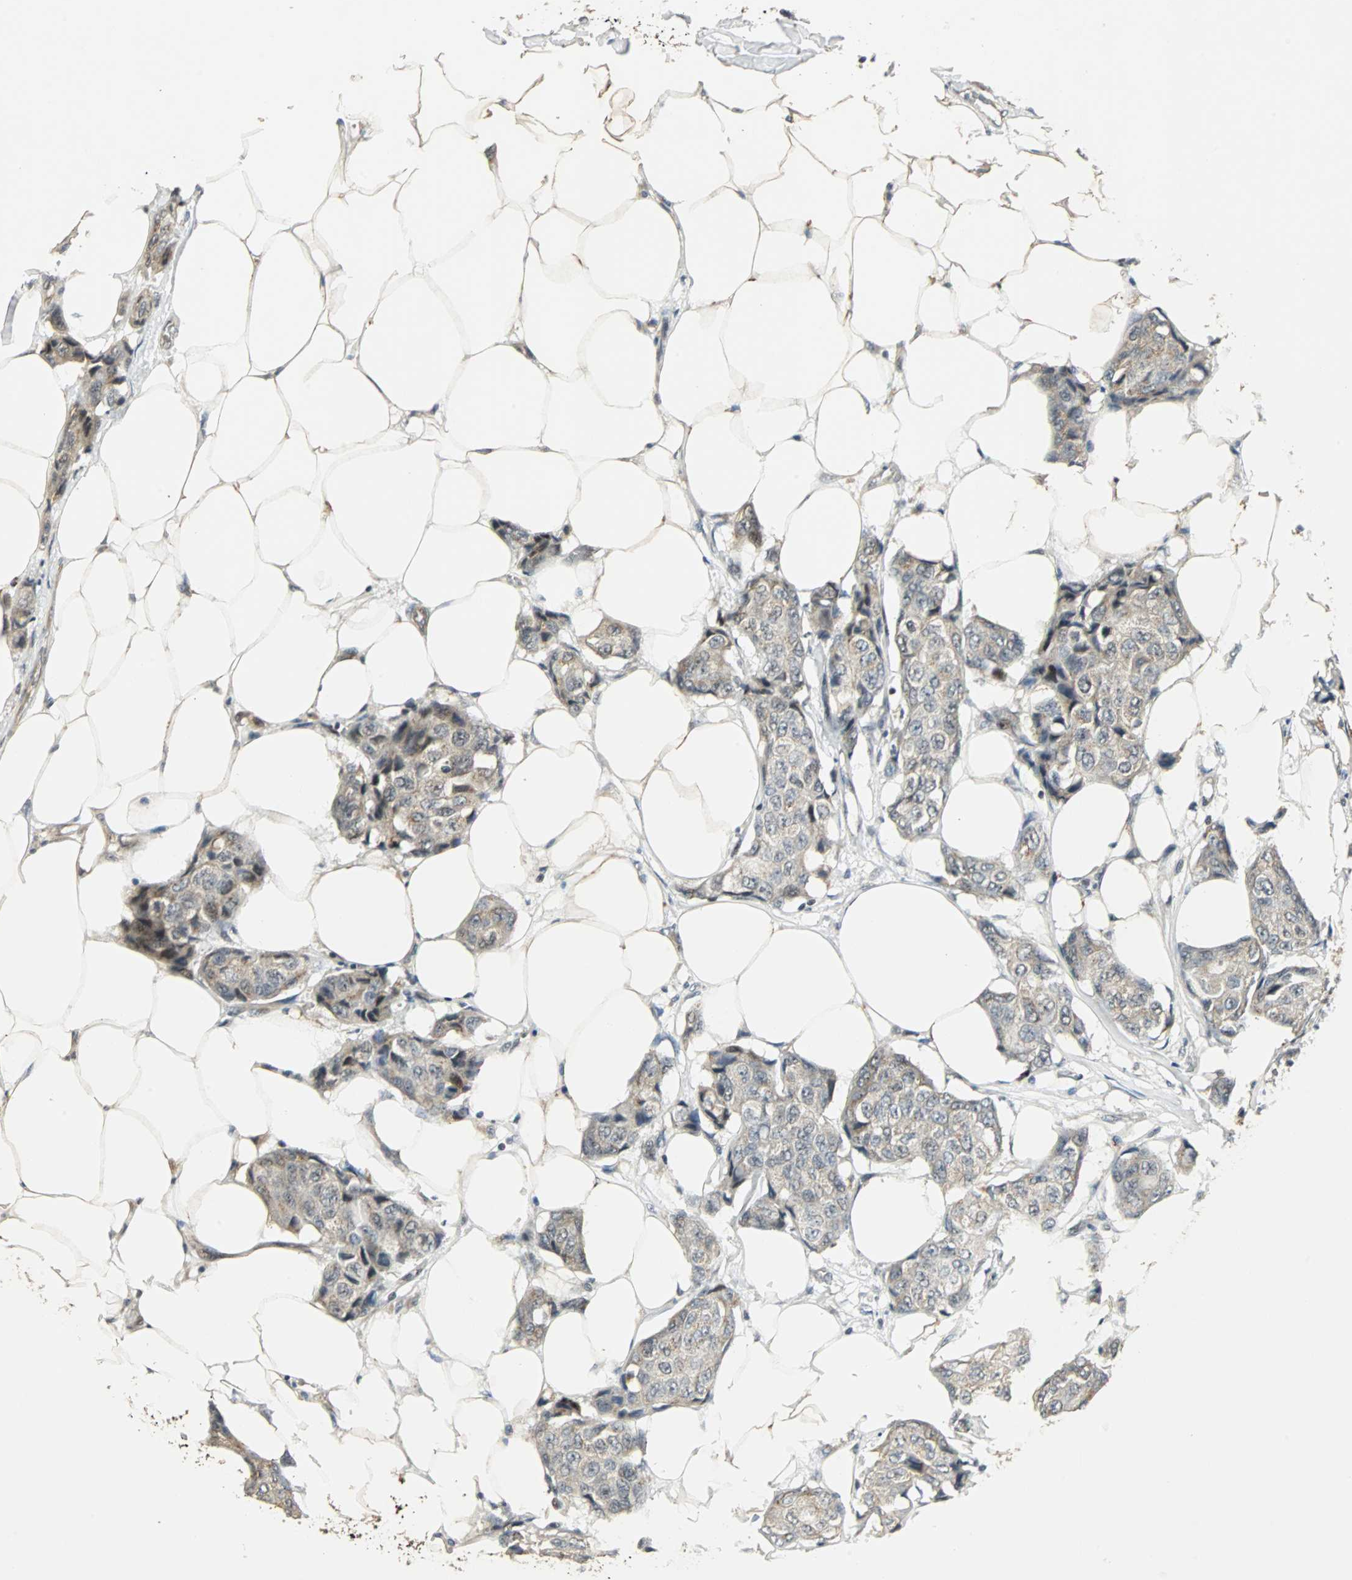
{"staining": {"intensity": "weak", "quantity": ">75%", "location": "cytoplasmic/membranous"}, "tissue": "breast cancer", "cell_type": "Tumor cells", "image_type": "cancer", "snomed": [{"axis": "morphology", "description": "Duct carcinoma"}, {"axis": "topography", "description": "Breast"}], "caption": "Immunohistochemistry photomicrograph of human breast cancer (invasive ductal carcinoma) stained for a protein (brown), which reveals low levels of weak cytoplasmic/membranous staining in about >75% of tumor cells.", "gene": "MED4", "patient": {"sex": "female", "age": 80}}